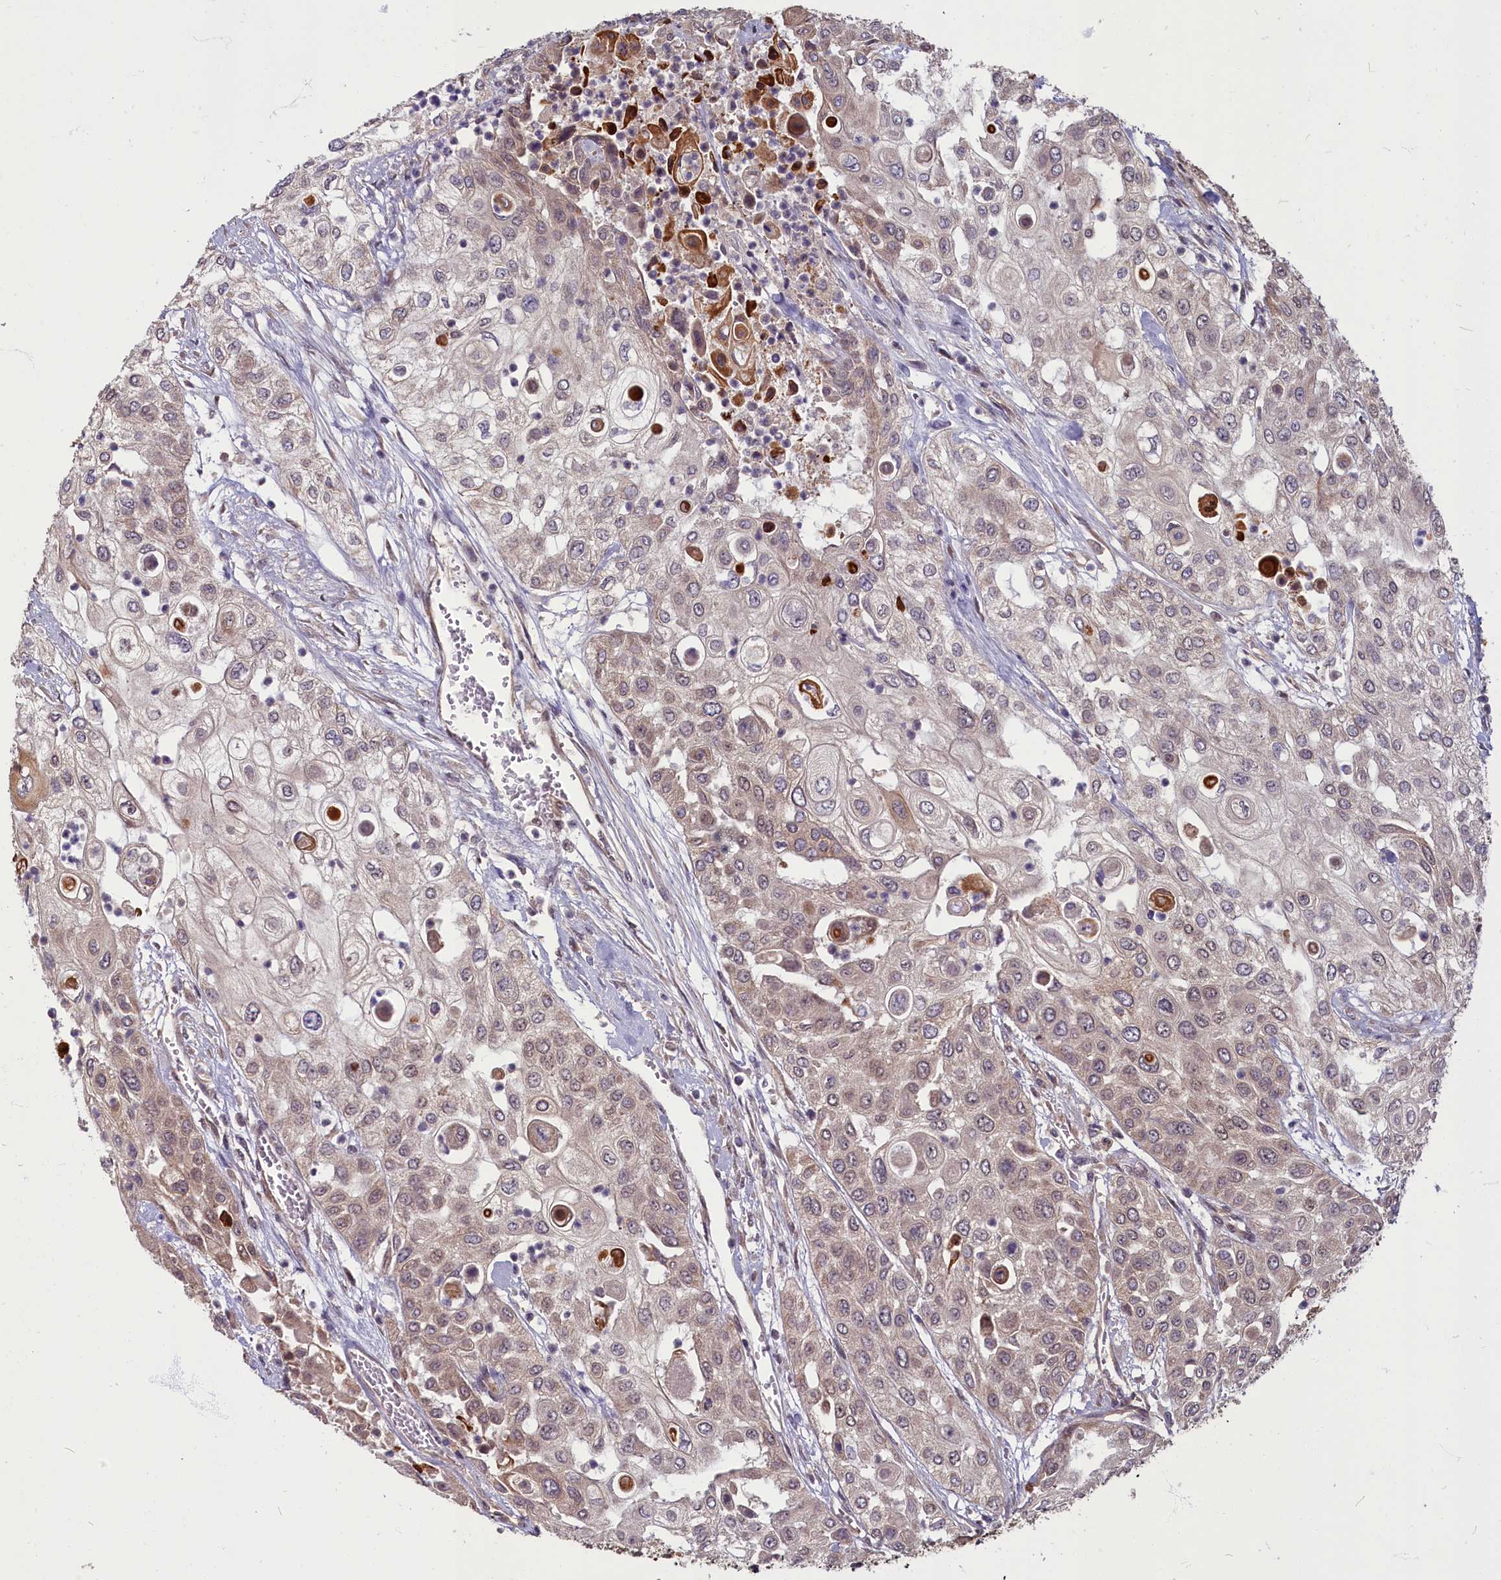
{"staining": {"intensity": "weak", "quantity": "25%-75%", "location": "cytoplasmic/membranous"}, "tissue": "urothelial cancer", "cell_type": "Tumor cells", "image_type": "cancer", "snomed": [{"axis": "morphology", "description": "Urothelial carcinoma, High grade"}, {"axis": "topography", "description": "Urinary bladder"}], "caption": "Protein expression analysis of human urothelial cancer reveals weak cytoplasmic/membranous positivity in about 25%-75% of tumor cells.", "gene": "MYCBP", "patient": {"sex": "female", "age": 79}}